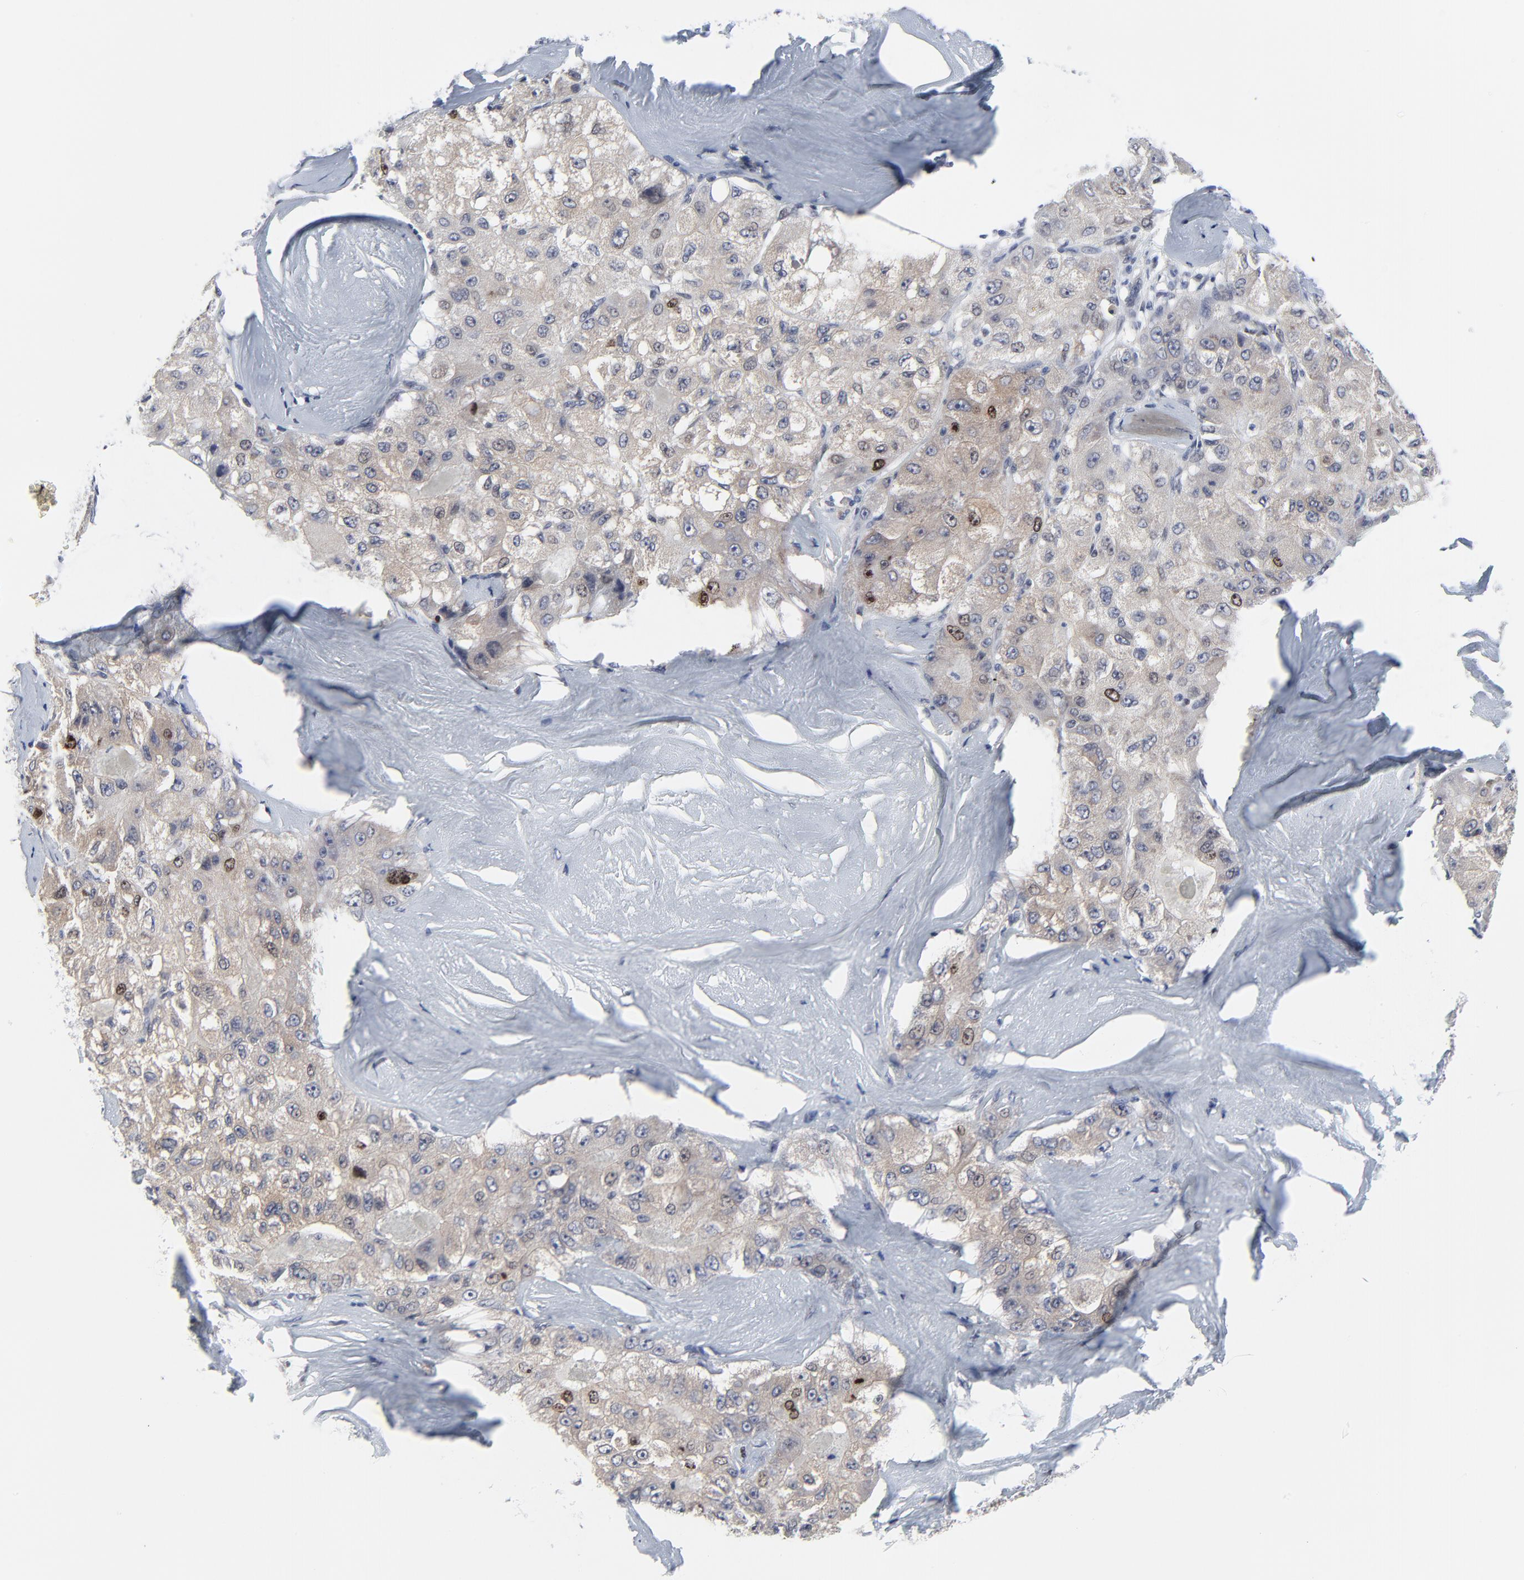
{"staining": {"intensity": "weak", "quantity": ">75%", "location": "cytoplasmic/membranous,nuclear"}, "tissue": "liver cancer", "cell_type": "Tumor cells", "image_type": "cancer", "snomed": [{"axis": "morphology", "description": "Carcinoma, Hepatocellular, NOS"}, {"axis": "topography", "description": "Liver"}], "caption": "Liver cancer tissue shows weak cytoplasmic/membranous and nuclear staining in approximately >75% of tumor cells Nuclei are stained in blue.", "gene": "ZNF589", "patient": {"sex": "male", "age": 80}}